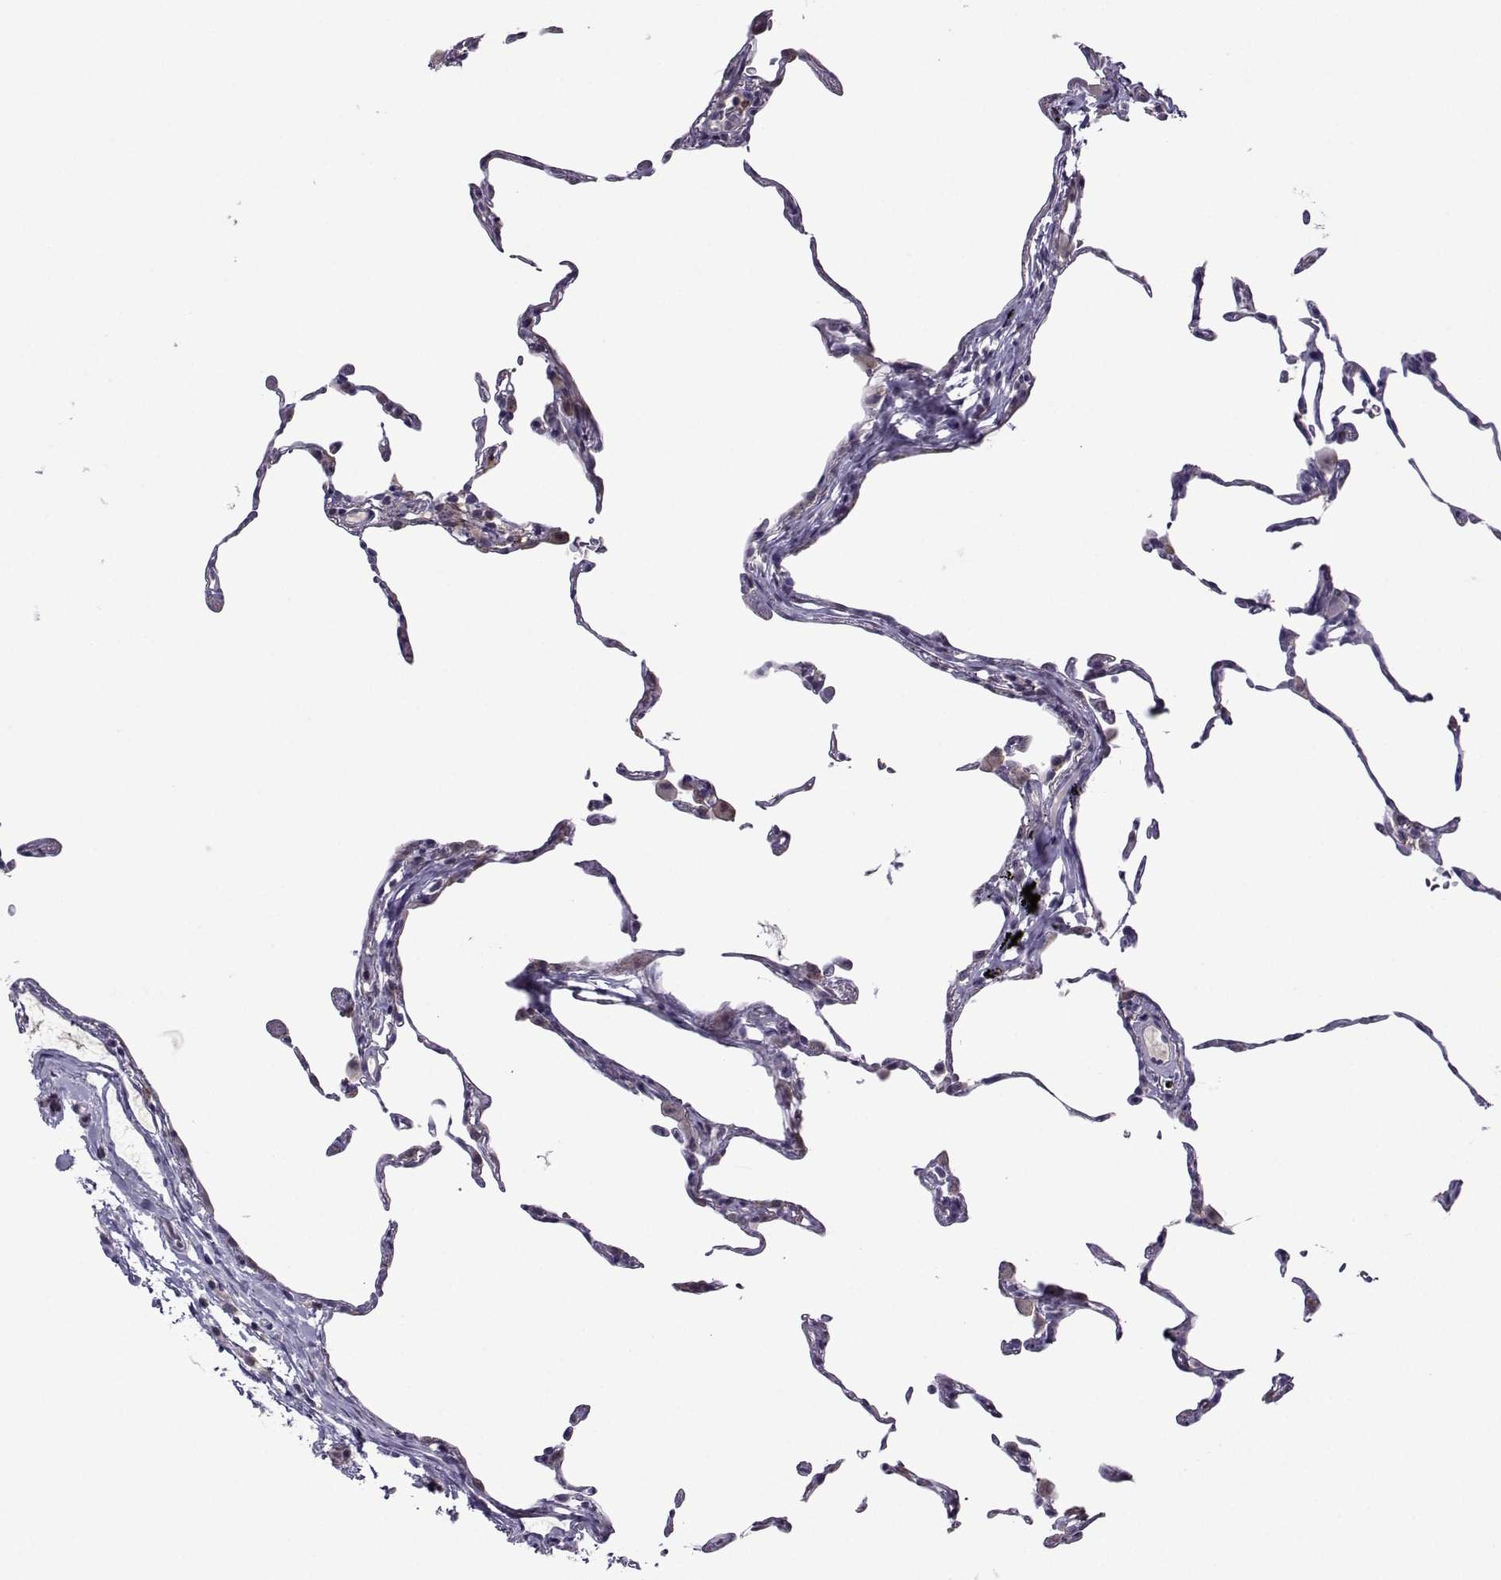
{"staining": {"intensity": "negative", "quantity": "none", "location": "none"}, "tissue": "lung", "cell_type": "Alveolar cells", "image_type": "normal", "snomed": [{"axis": "morphology", "description": "Normal tissue, NOS"}, {"axis": "topography", "description": "Lung"}], "caption": "This is an immunohistochemistry photomicrograph of unremarkable lung. There is no expression in alveolar cells.", "gene": "DDX20", "patient": {"sex": "female", "age": 57}}